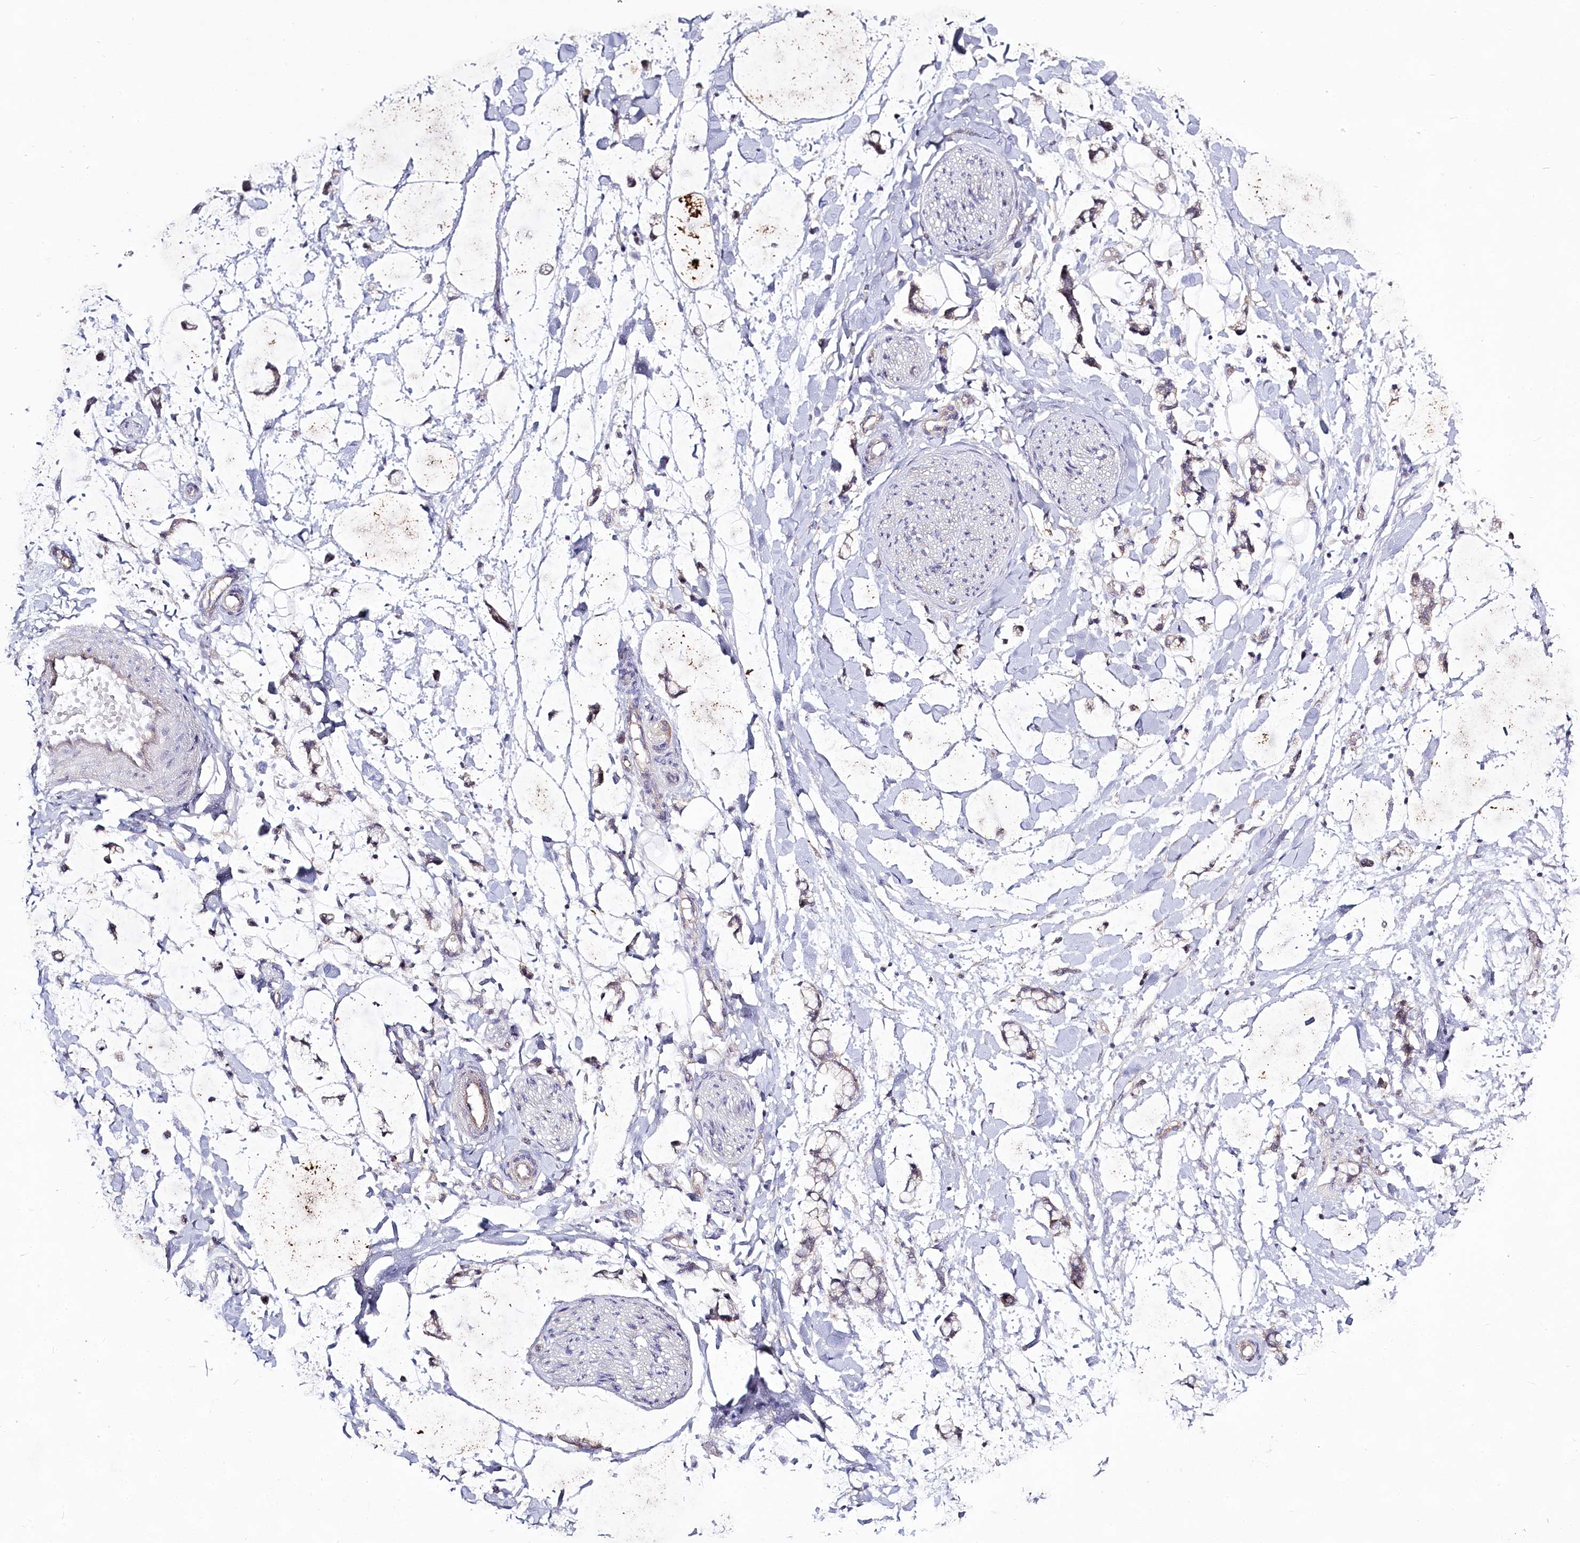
{"staining": {"intensity": "negative", "quantity": "none", "location": "none"}, "tissue": "adipose tissue", "cell_type": "Adipocytes", "image_type": "normal", "snomed": [{"axis": "morphology", "description": "Normal tissue, NOS"}, {"axis": "morphology", "description": "Adenocarcinoma, NOS"}, {"axis": "topography", "description": "Colon"}, {"axis": "topography", "description": "Peripheral nerve tissue"}], "caption": "Immunohistochemical staining of benign human adipose tissue shows no significant staining in adipocytes.", "gene": "SPINK13", "patient": {"sex": "male", "age": 14}}